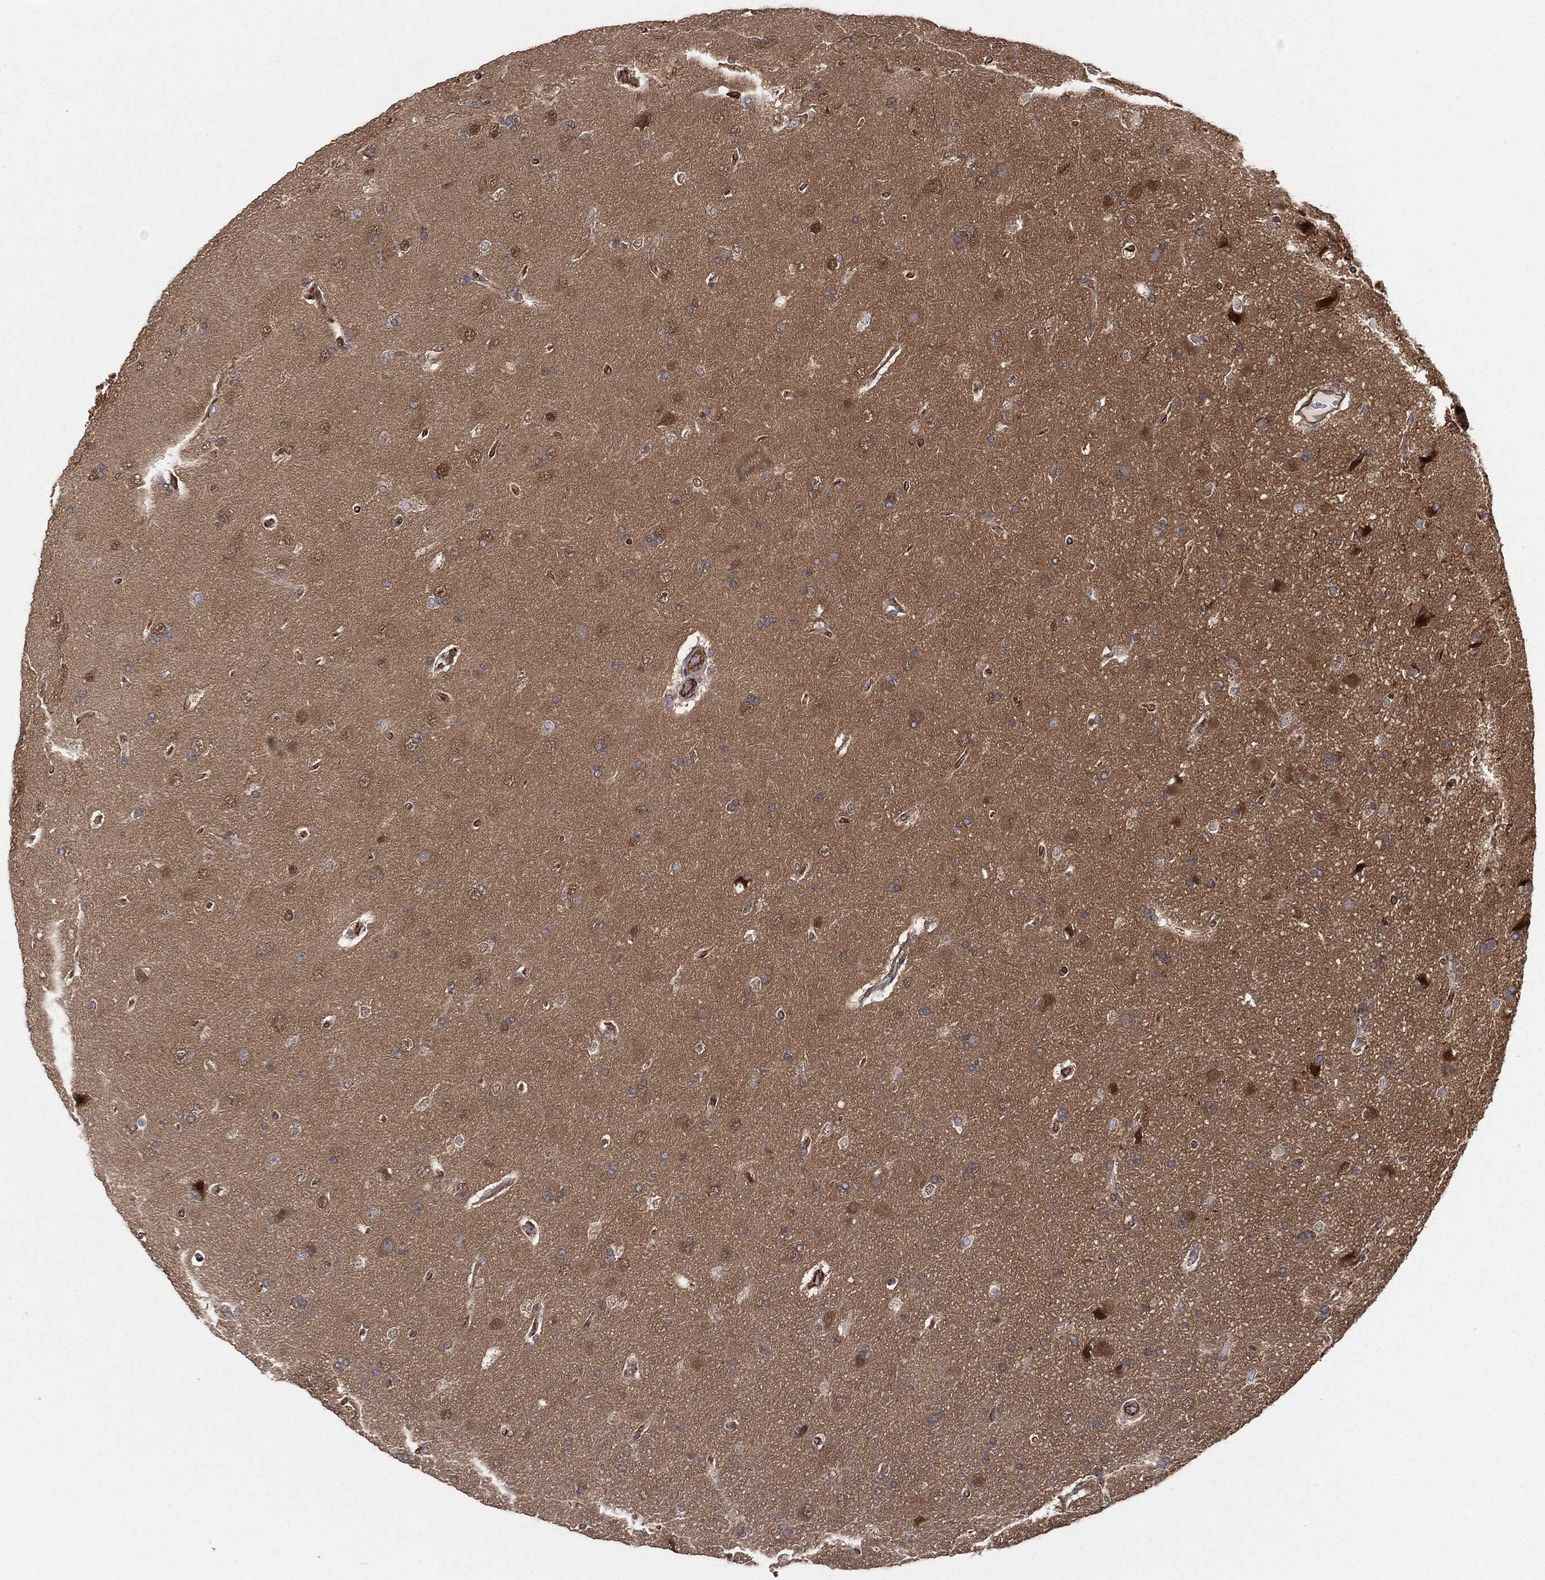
{"staining": {"intensity": "moderate", "quantity": "25%-75%", "location": "nuclear"}, "tissue": "glioma", "cell_type": "Tumor cells", "image_type": "cancer", "snomed": [{"axis": "morphology", "description": "Glioma, malignant, NOS"}, {"axis": "topography", "description": "Cerebral cortex"}], "caption": "Protein staining by immunohistochemistry (IHC) demonstrates moderate nuclear expression in about 25%-75% of tumor cells in glioma. The protein is shown in brown color, while the nuclei are stained blue.", "gene": "TP53RK", "patient": {"sex": "male", "age": 58}}